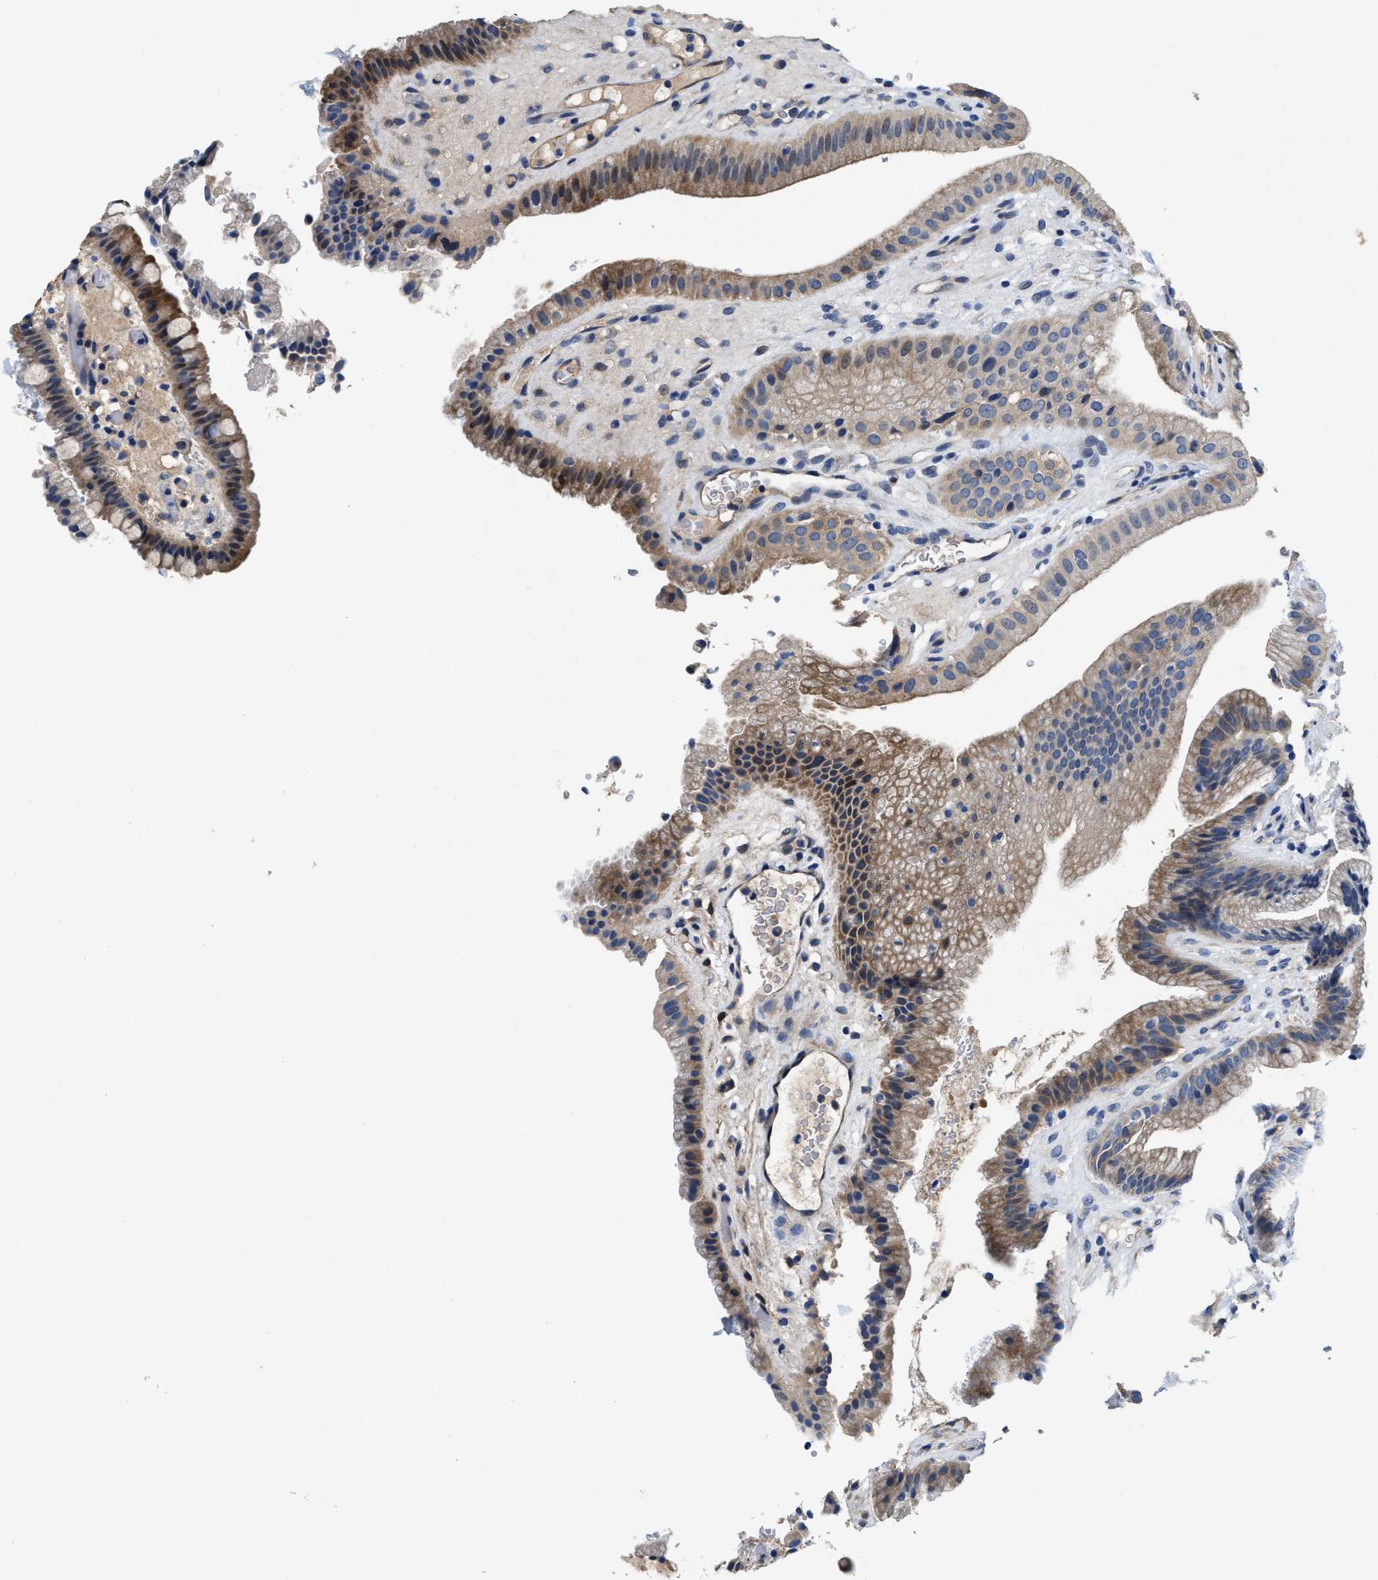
{"staining": {"intensity": "moderate", "quantity": "25%-75%", "location": "cytoplasmic/membranous"}, "tissue": "gallbladder", "cell_type": "Glandular cells", "image_type": "normal", "snomed": [{"axis": "morphology", "description": "Normal tissue, NOS"}, {"axis": "topography", "description": "Gallbladder"}], "caption": "Glandular cells reveal moderate cytoplasmic/membranous positivity in about 25%-75% of cells in benign gallbladder.", "gene": "PEG10", "patient": {"sex": "male", "age": 49}}